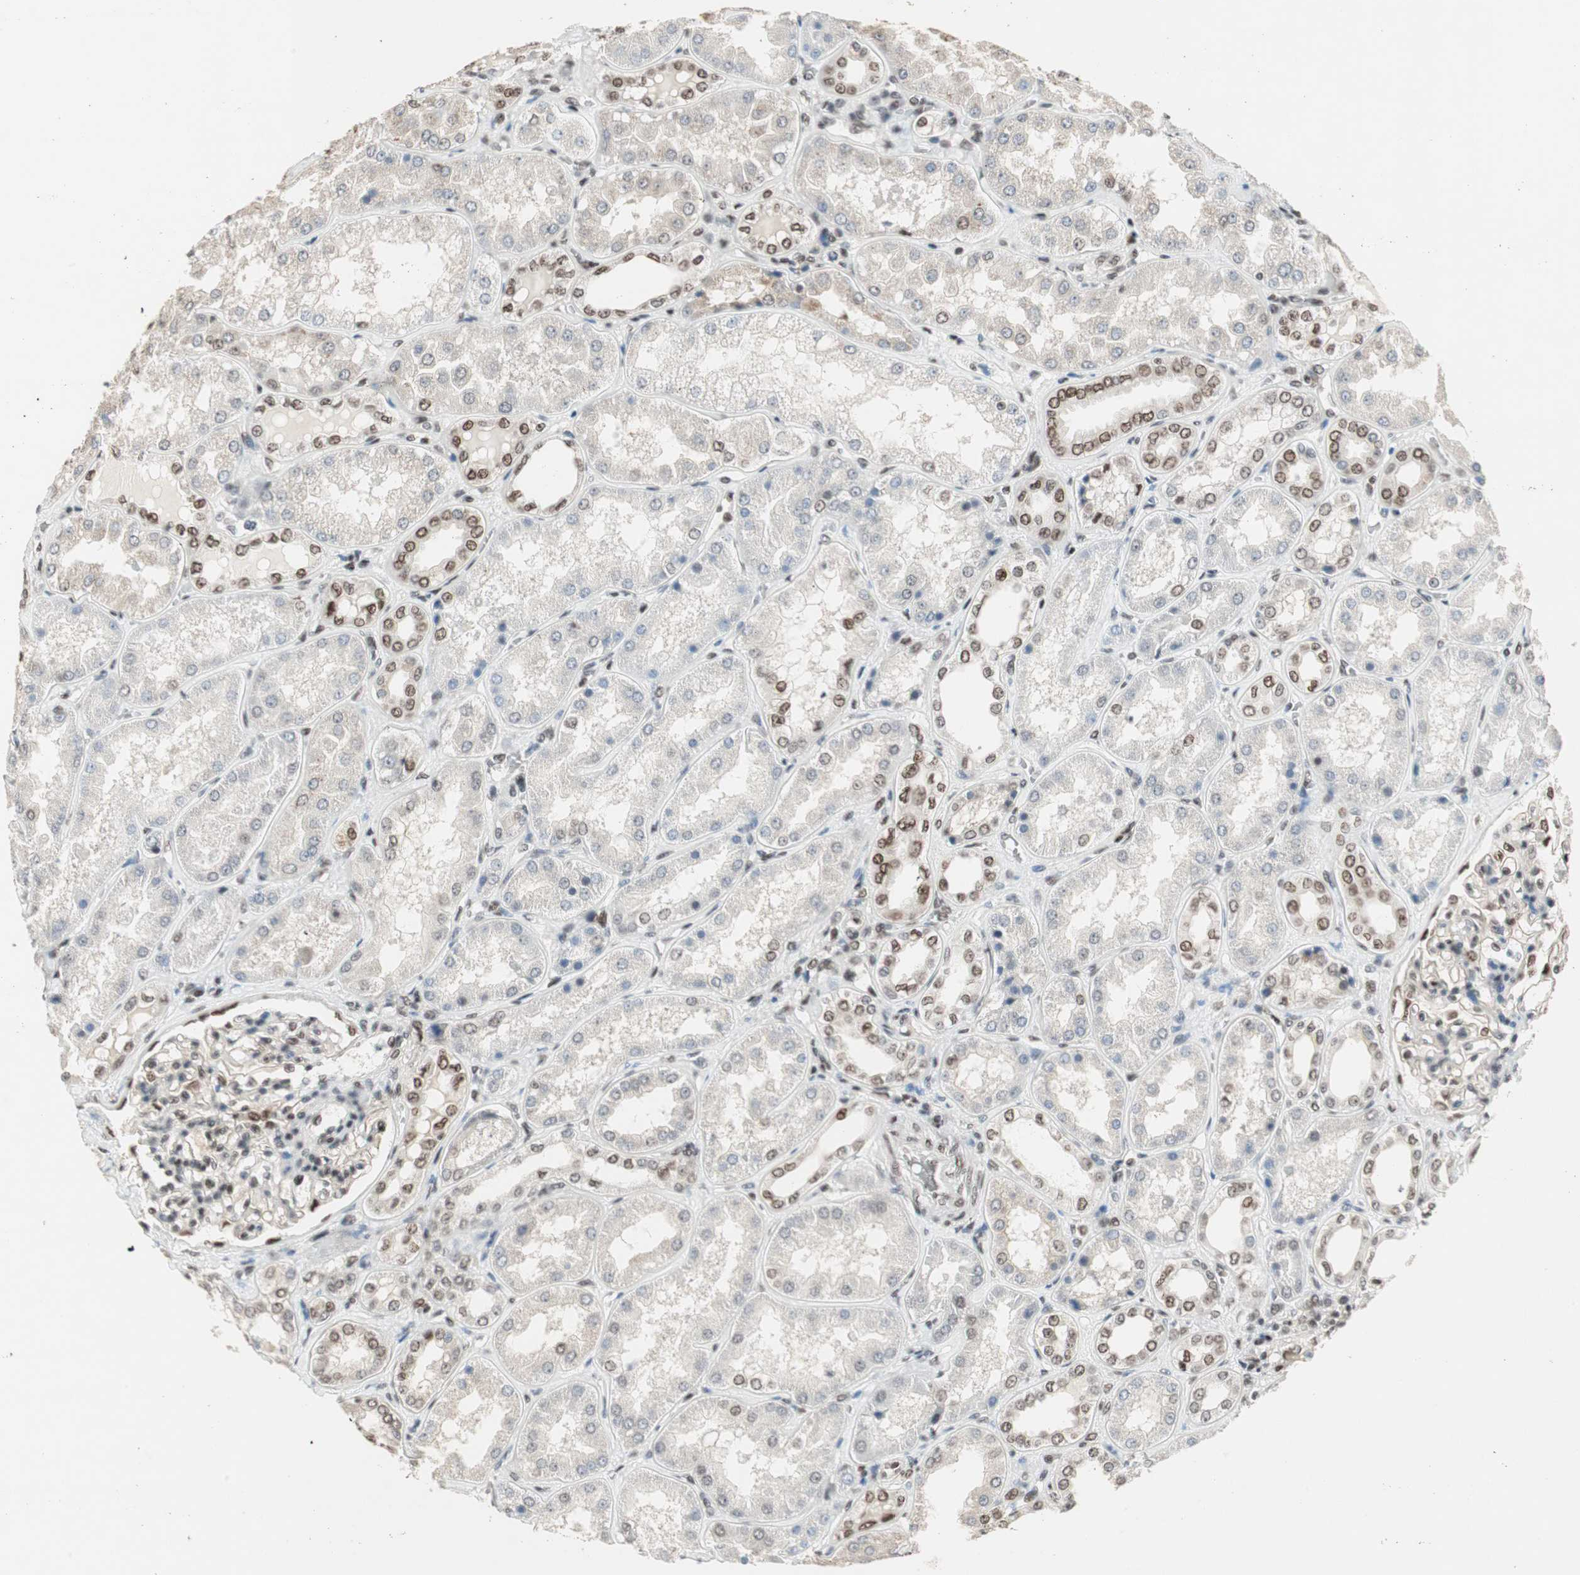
{"staining": {"intensity": "moderate", "quantity": ">75%", "location": "nuclear"}, "tissue": "kidney", "cell_type": "Cells in glomeruli", "image_type": "normal", "snomed": [{"axis": "morphology", "description": "Normal tissue, NOS"}, {"axis": "topography", "description": "Kidney"}], "caption": "A histopathology image of human kidney stained for a protein shows moderate nuclear brown staining in cells in glomeruli. The protein of interest is stained brown, and the nuclei are stained in blue (DAB (3,3'-diaminobenzidine) IHC with brightfield microscopy, high magnification).", "gene": "MDC1", "patient": {"sex": "female", "age": 56}}